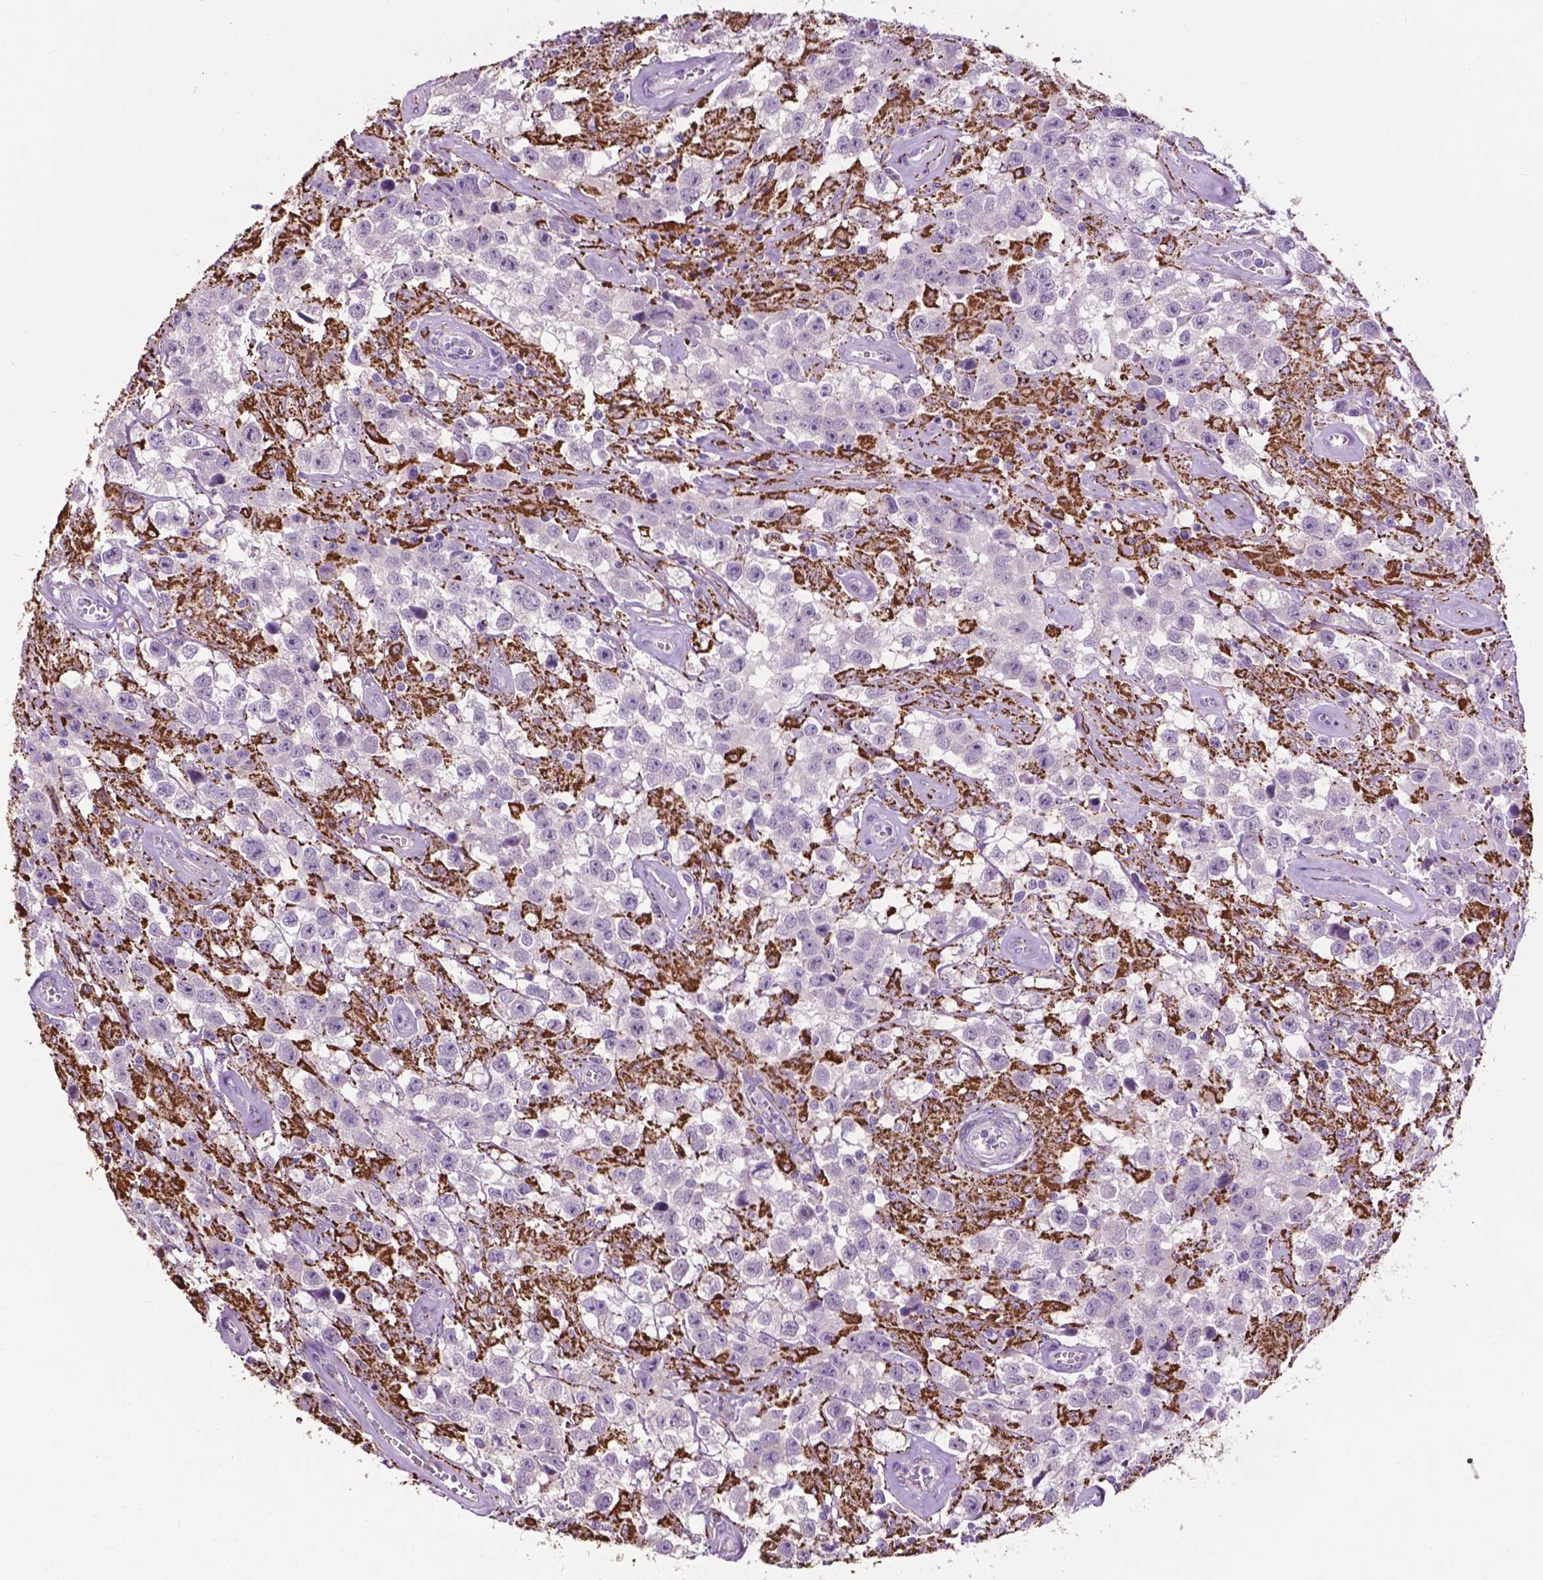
{"staining": {"intensity": "negative", "quantity": "none", "location": "none"}, "tissue": "testis cancer", "cell_type": "Tumor cells", "image_type": "cancer", "snomed": [{"axis": "morphology", "description": "Seminoma, NOS"}, {"axis": "topography", "description": "Testis"}], "caption": "A histopathology image of human testis cancer (seminoma) is negative for staining in tumor cells.", "gene": "TMEM132E", "patient": {"sex": "male", "age": 43}}